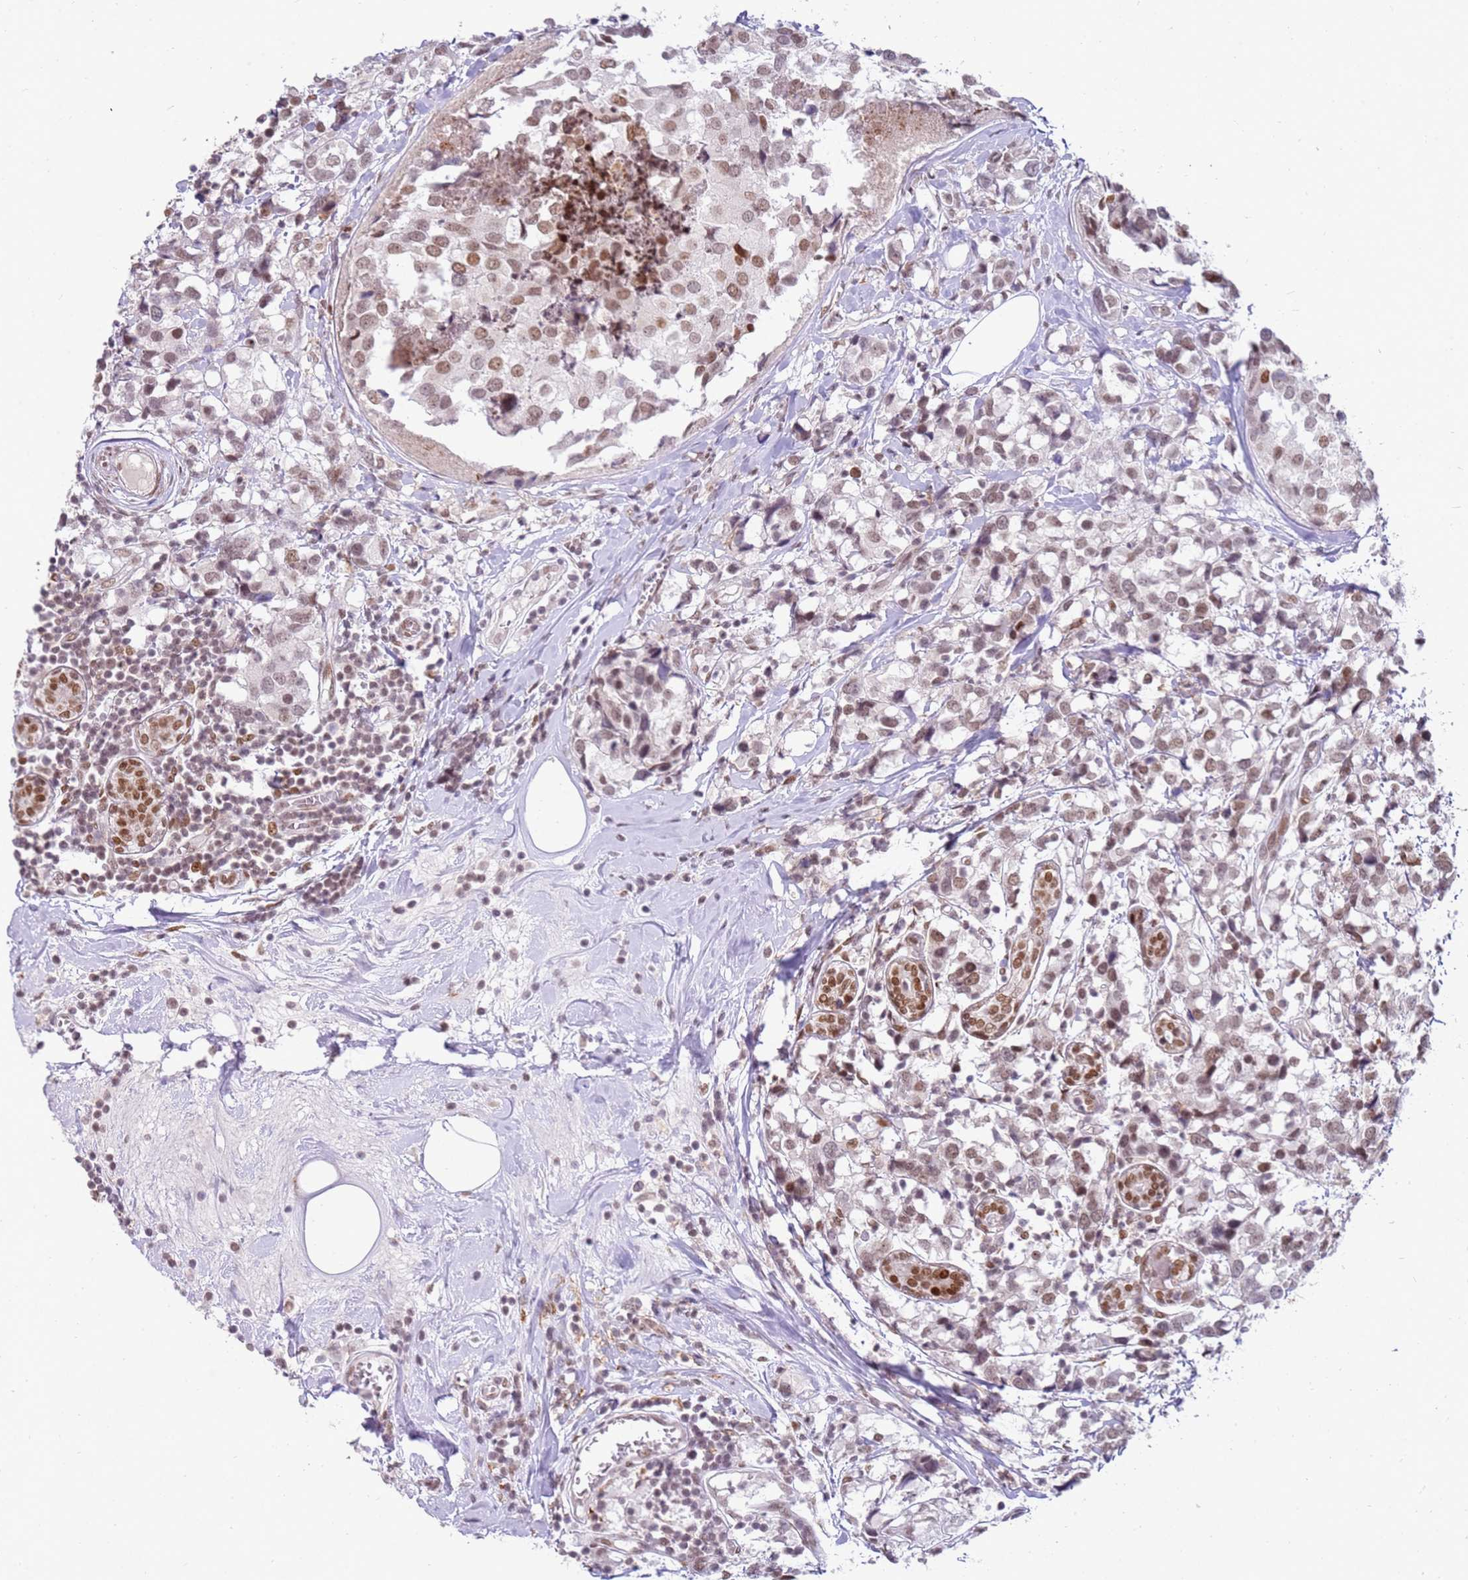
{"staining": {"intensity": "moderate", "quantity": "<25%", "location": "nuclear"}, "tissue": "breast cancer", "cell_type": "Tumor cells", "image_type": "cancer", "snomed": [{"axis": "morphology", "description": "Lobular carcinoma"}, {"axis": "topography", "description": "Breast"}], "caption": "Lobular carcinoma (breast) was stained to show a protein in brown. There is low levels of moderate nuclear staining in about <25% of tumor cells.", "gene": "PHC2", "patient": {"sex": "female", "age": 59}}